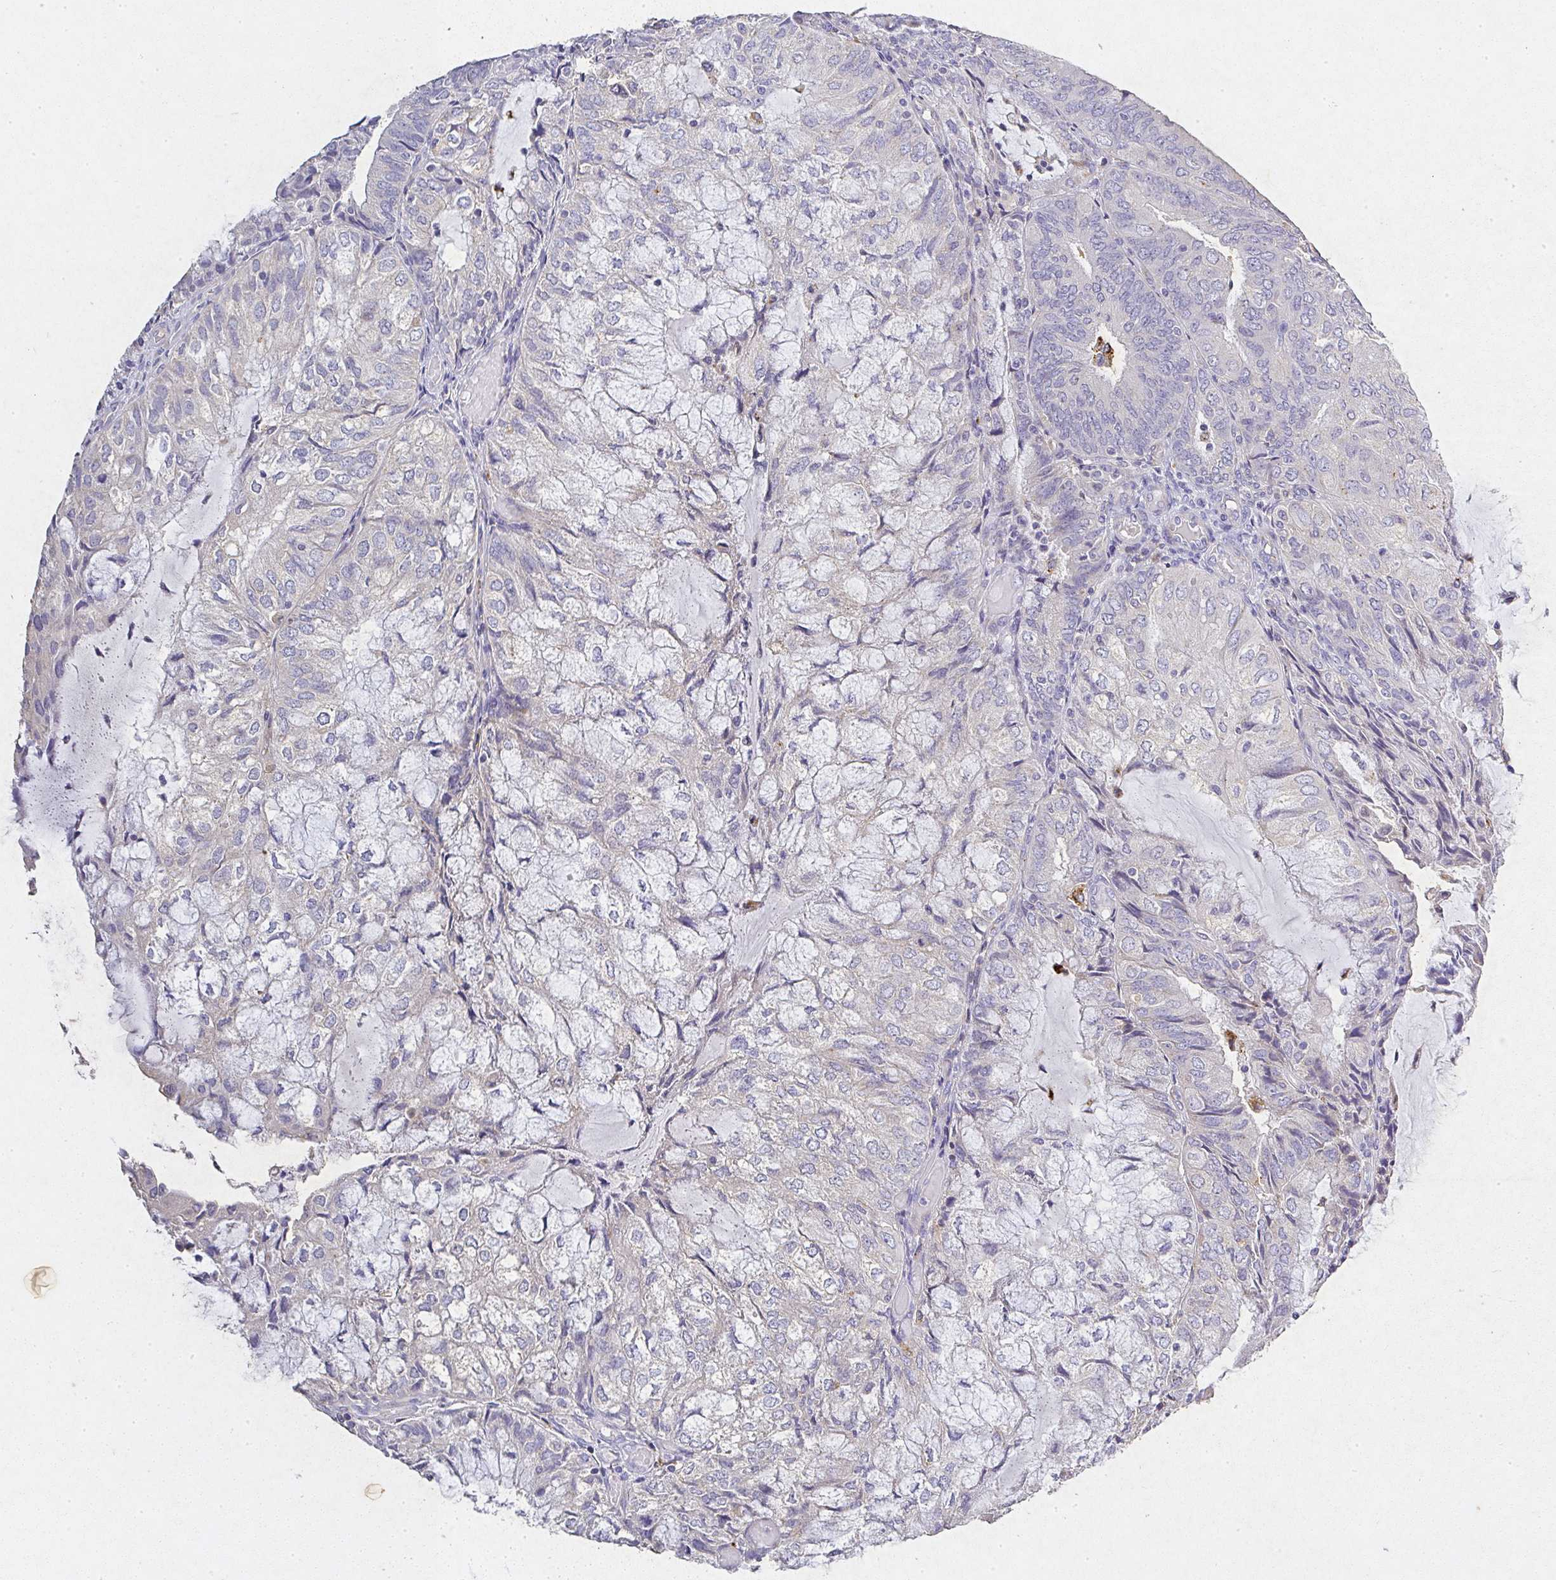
{"staining": {"intensity": "negative", "quantity": "none", "location": "none"}, "tissue": "endometrial cancer", "cell_type": "Tumor cells", "image_type": "cancer", "snomed": [{"axis": "morphology", "description": "Adenocarcinoma, NOS"}, {"axis": "topography", "description": "Endometrium"}], "caption": "Immunohistochemical staining of endometrial adenocarcinoma reveals no significant staining in tumor cells.", "gene": "RPS2", "patient": {"sex": "female", "age": 81}}